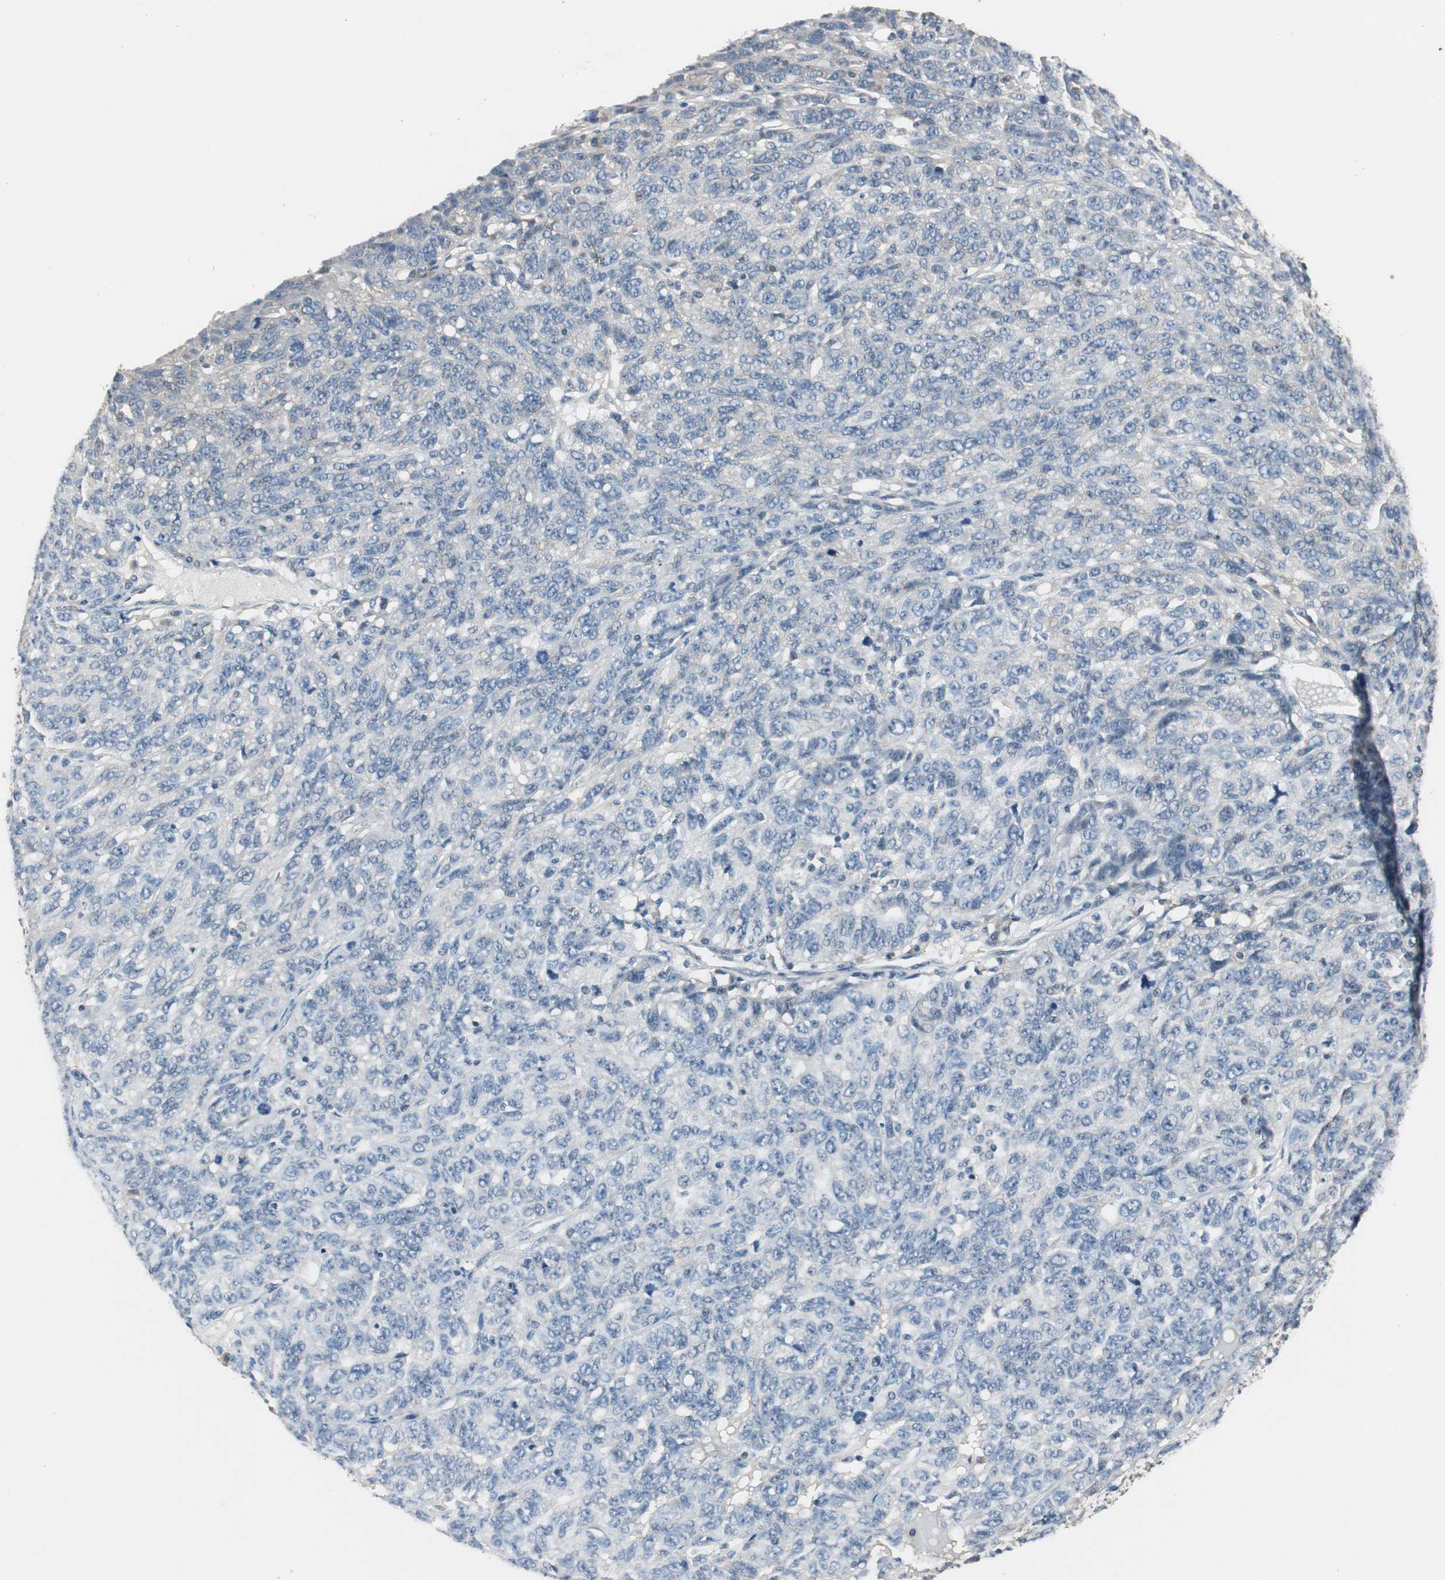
{"staining": {"intensity": "weak", "quantity": "<25%", "location": "cytoplasmic/membranous"}, "tissue": "ovarian cancer", "cell_type": "Tumor cells", "image_type": "cancer", "snomed": [{"axis": "morphology", "description": "Cystadenocarcinoma, serous, NOS"}, {"axis": "topography", "description": "Ovary"}], "caption": "The image shows no significant positivity in tumor cells of serous cystadenocarcinoma (ovarian).", "gene": "PTPRN2", "patient": {"sex": "female", "age": 71}}